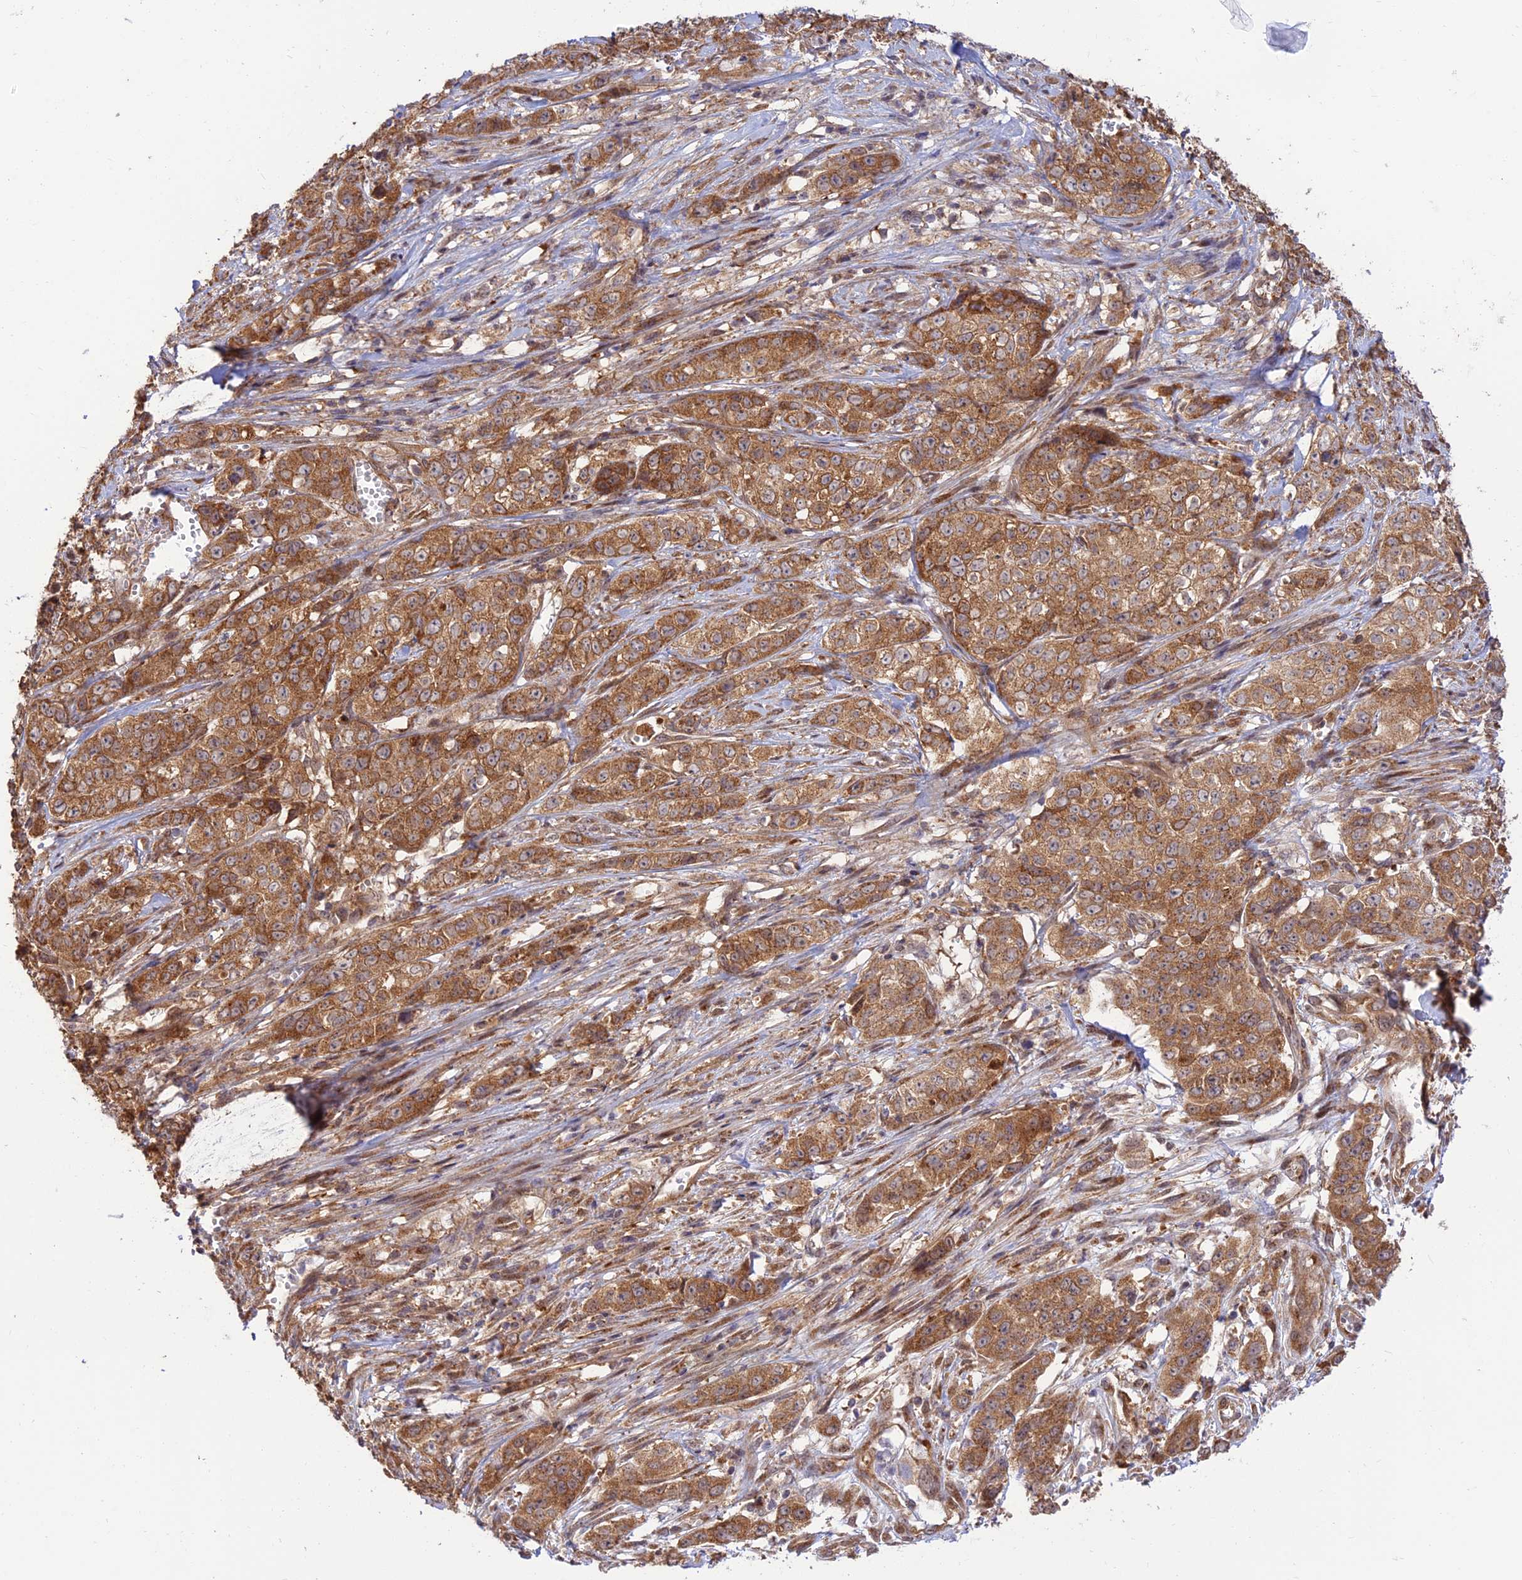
{"staining": {"intensity": "moderate", "quantity": ">75%", "location": "cytoplasmic/membranous"}, "tissue": "stomach cancer", "cell_type": "Tumor cells", "image_type": "cancer", "snomed": [{"axis": "morphology", "description": "Adenocarcinoma, NOS"}, {"axis": "topography", "description": "Stomach, upper"}], "caption": "A medium amount of moderate cytoplasmic/membranous staining is seen in approximately >75% of tumor cells in stomach adenocarcinoma tissue.", "gene": "GOLGA3", "patient": {"sex": "male", "age": 62}}